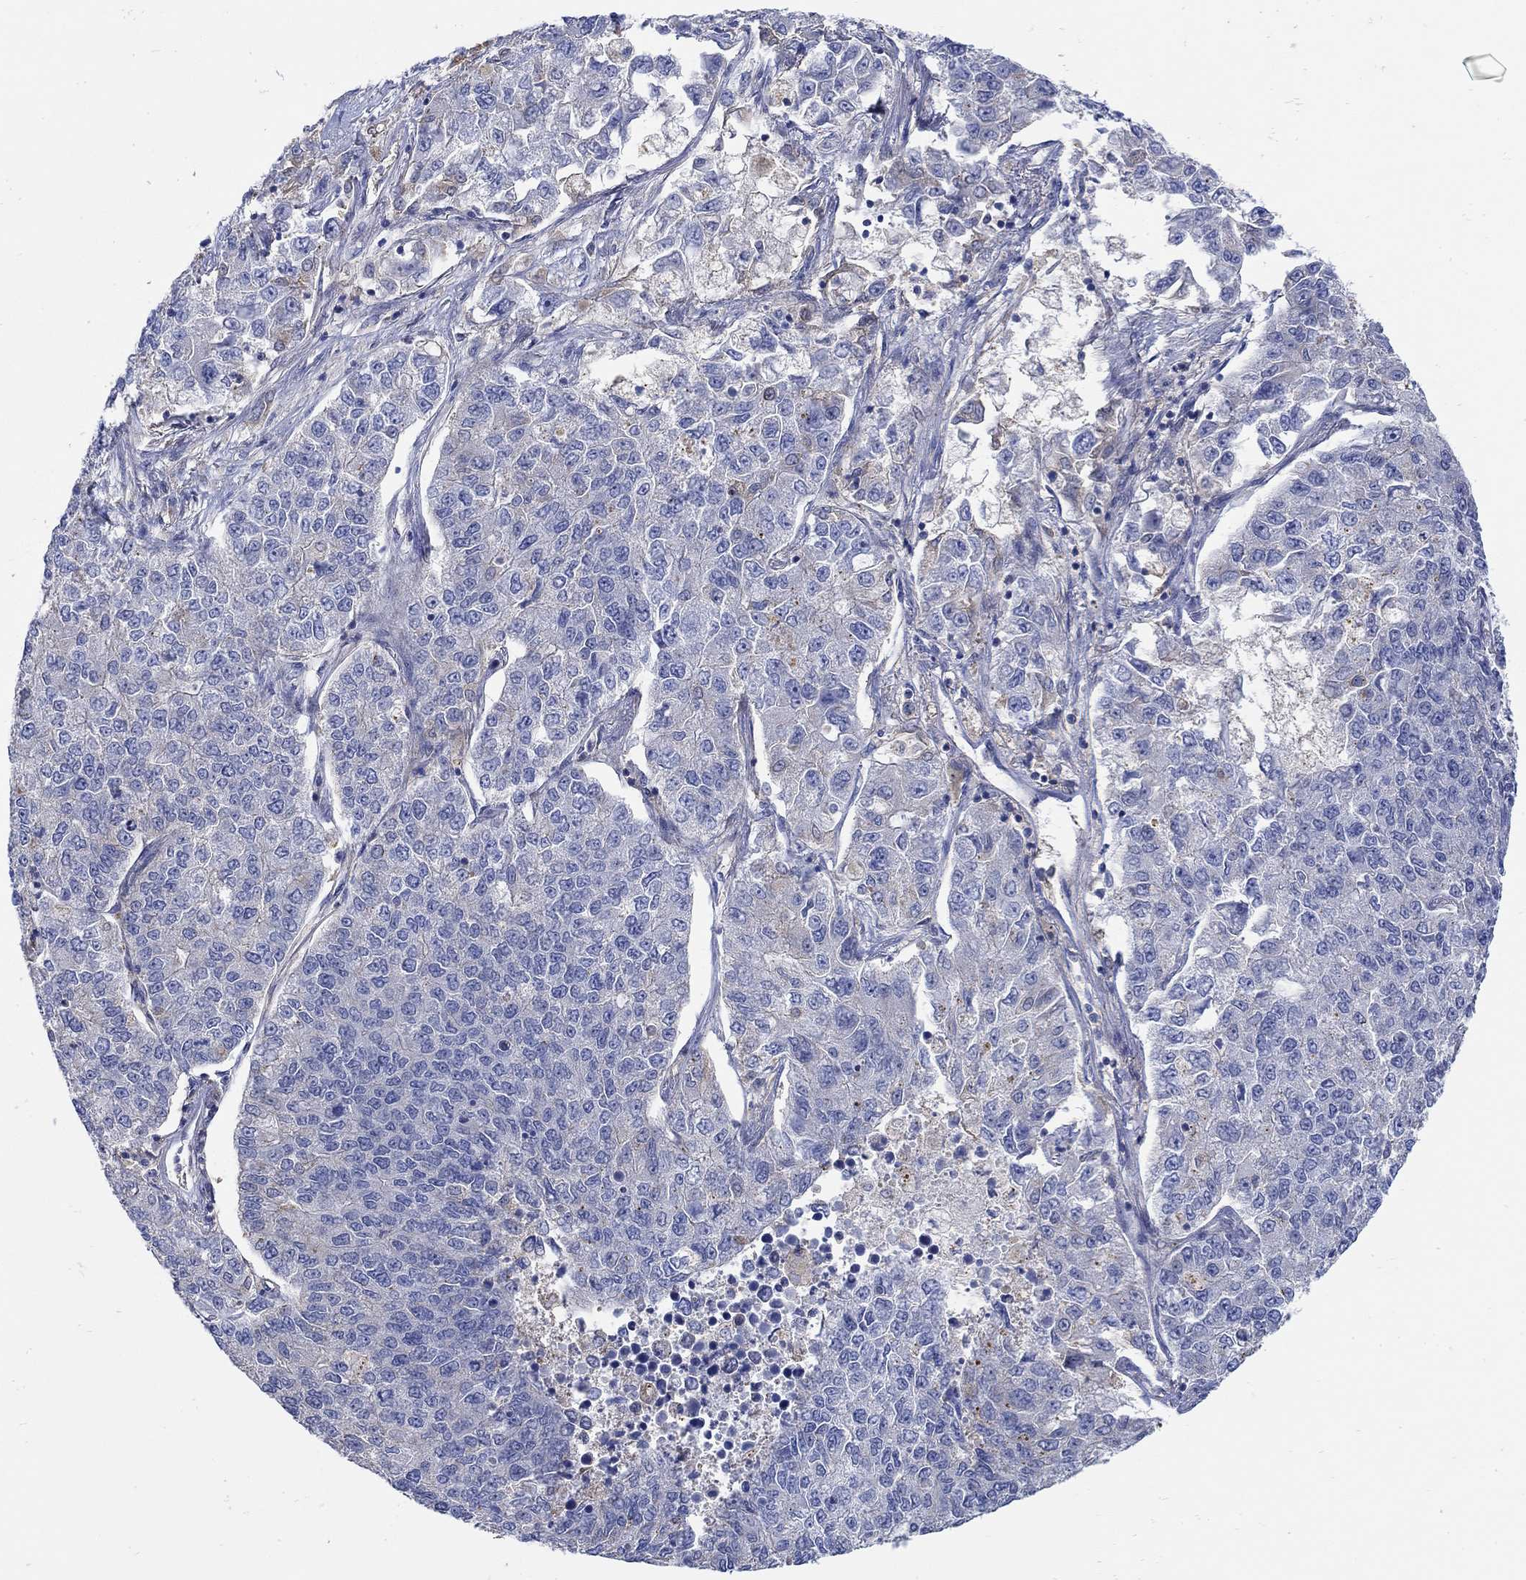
{"staining": {"intensity": "negative", "quantity": "none", "location": "none"}, "tissue": "lung cancer", "cell_type": "Tumor cells", "image_type": "cancer", "snomed": [{"axis": "morphology", "description": "Adenocarcinoma, NOS"}, {"axis": "topography", "description": "Lung"}], "caption": "Tumor cells show no significant expression in lung cancer (adenocarcinoma).", "gene": "TEKT3", "patient": {"sex": "male", "age": 49}}